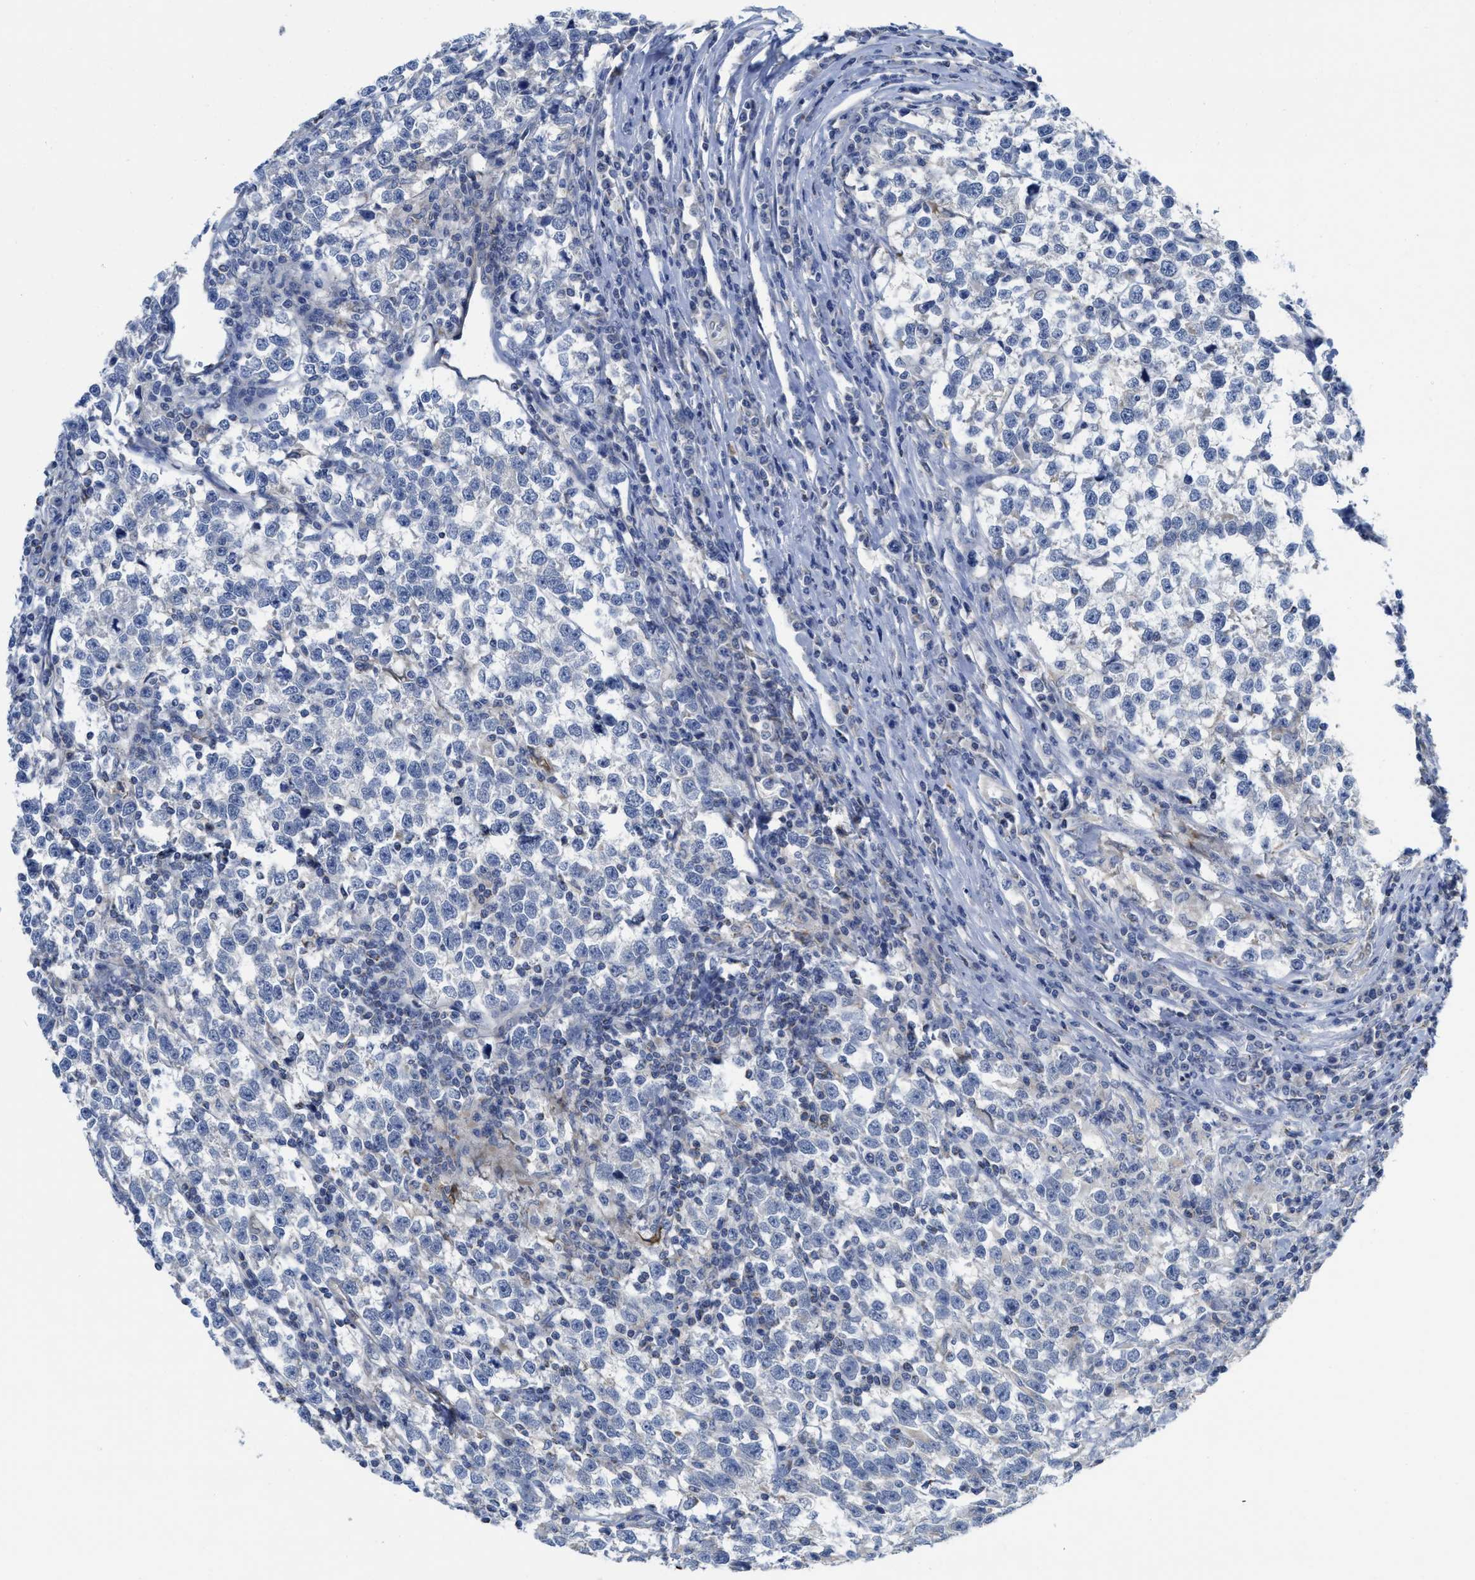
{"staining": {"intensity": "negative", "quantity": "none", "location": "none"}, "tissue": "testis cancer", "cell_type": "Tumor cells", "image_type": "cancer", "snomed": [{"axis": "morphology", "description": "Normal tissue, NOS"}, {"axis": "morphology", "description": "Seminoma, NOS"}, {"axis": "topography", "description": "Testis"}], "caption": "This is an IHC histopathology image of human testis cancer (seminoma). There is no positivity in tumor cells.", "gene": "GATD3", "patient": {"sex": "male", "age": 43}}